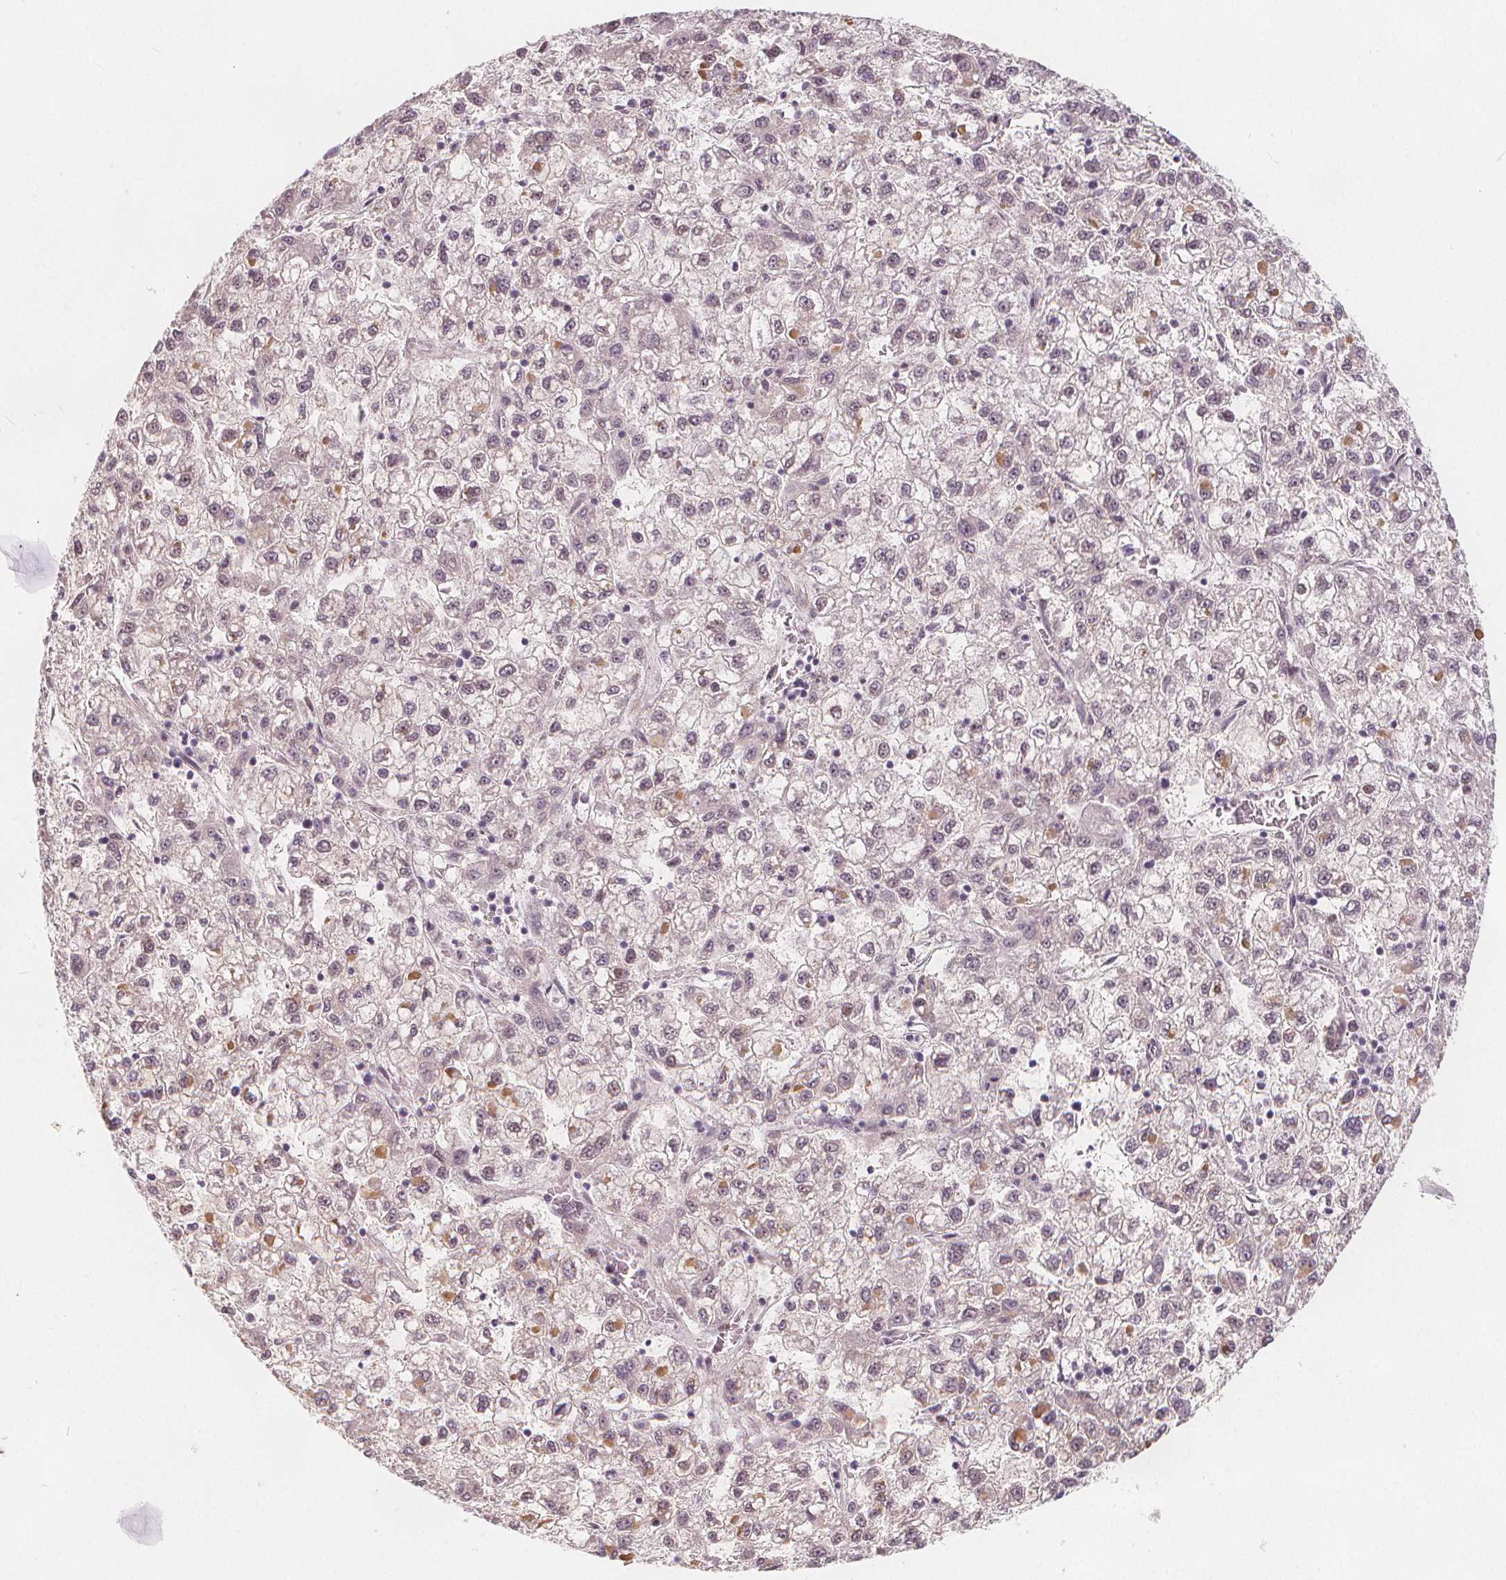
{"staining": {"intensity": "weak", "quantity": "<25%", "location": "cytoplasmic/membranous"}, "tissue": "liver cancer", "cell_type": "Tumor cells", "image_type": "cancer", "snomed": [{"axis": "morphology", "description": "Carcinoma, Hepatocellular, NOS"}, {"axis": "topography", "description": "Liver"}], "caption": "Liver cancer (hepatocellular carcinoma) stained for a protein using immunohistochemistry (IHC) reveals no staining tumor cells.", "gene": "DRC3", "patient": {"sex": "male", "age": 40}}